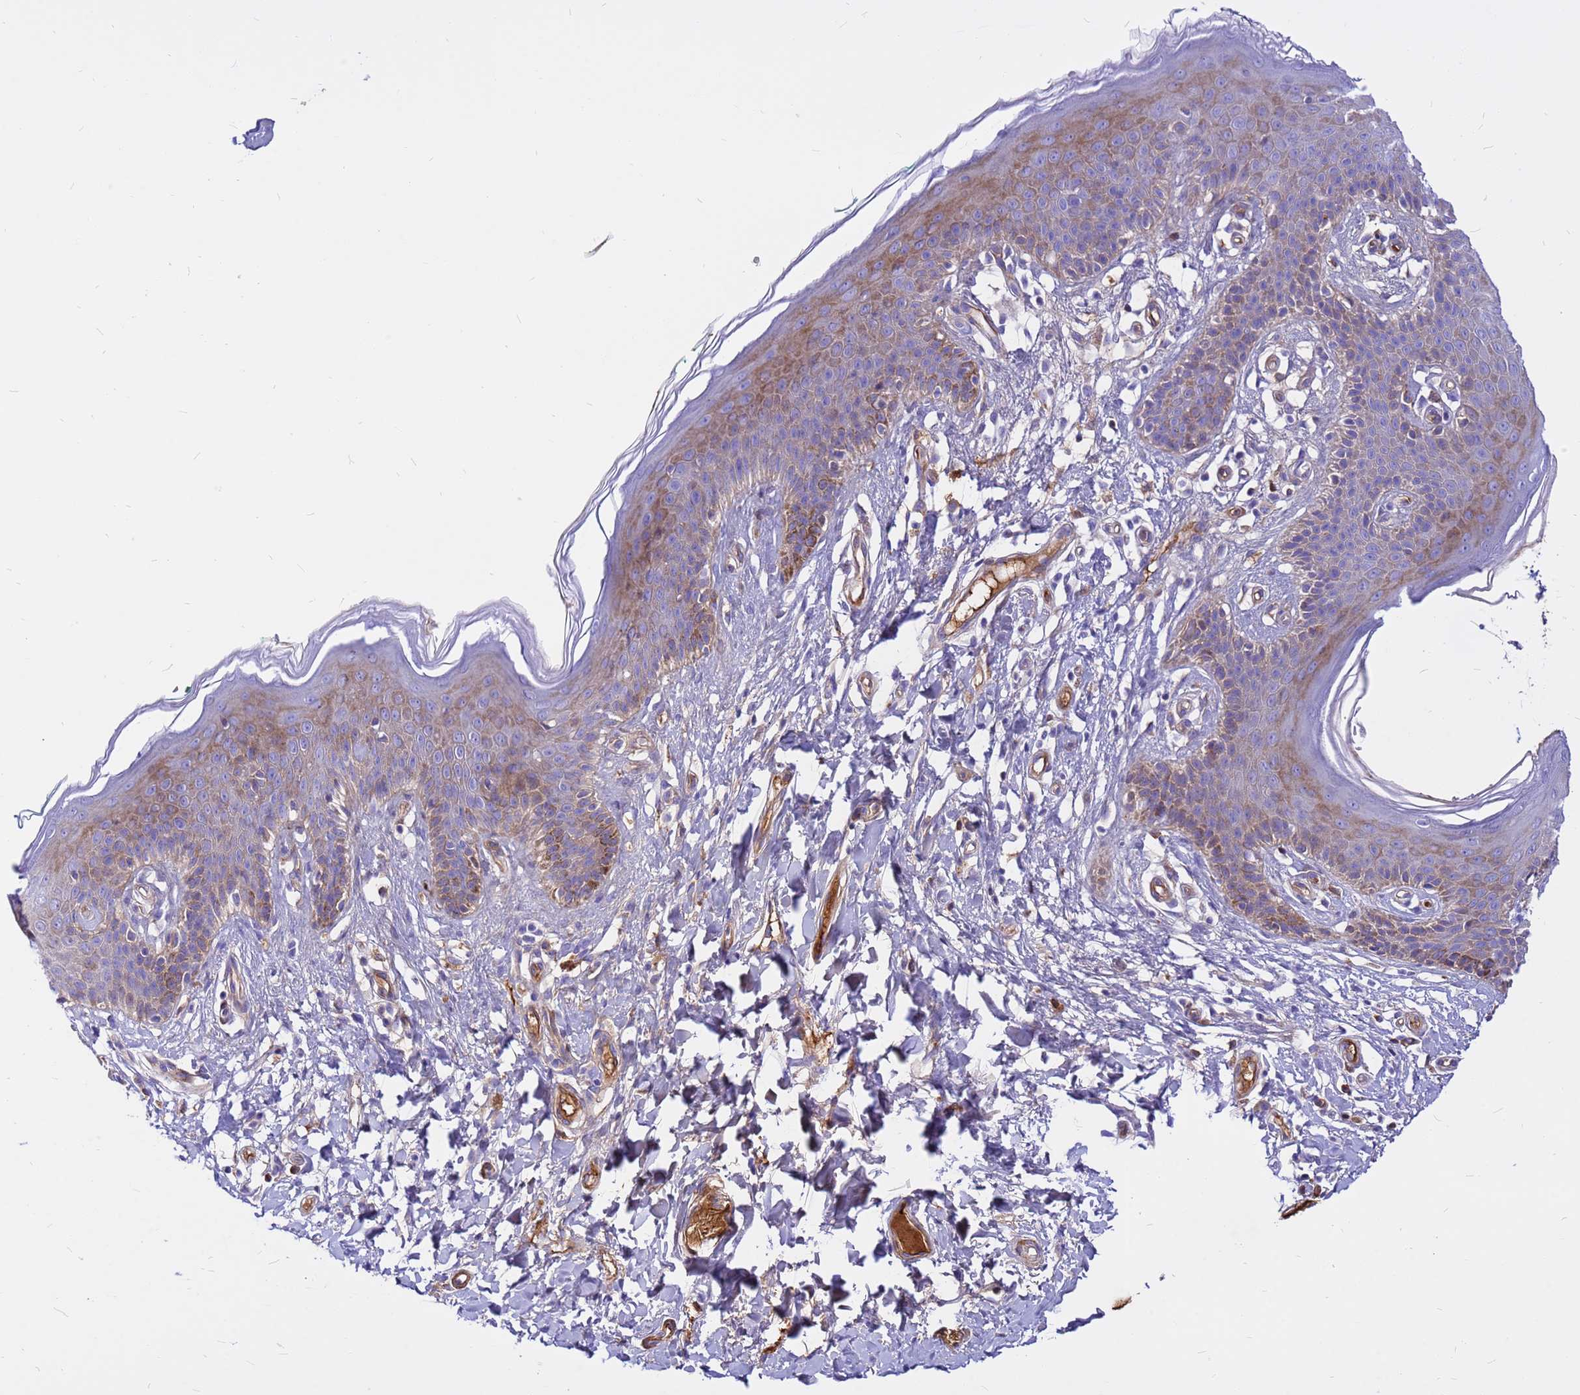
{"staining": {"intensity": "moderate", "quantity": "<25%", "location": "cytoplasmic/membranous"}, "tissue": "skin", "cell_type": "Epidermal cells", "image_type": "normal", "snomed": [{"axis": "morphology", "description": "Normal tissue, NOS"}, {"axis": "topography", "description": "Vulva"}], "caption": "This micrograph demonstrates immunohistochemistry (IHC) staining of benign human skin, with low moderate cytoplasmic/membranous expression in approximately <25% of epidermal cells.", "gene": "CRHBP", "patient": {"sex": "female", "age": 66}}